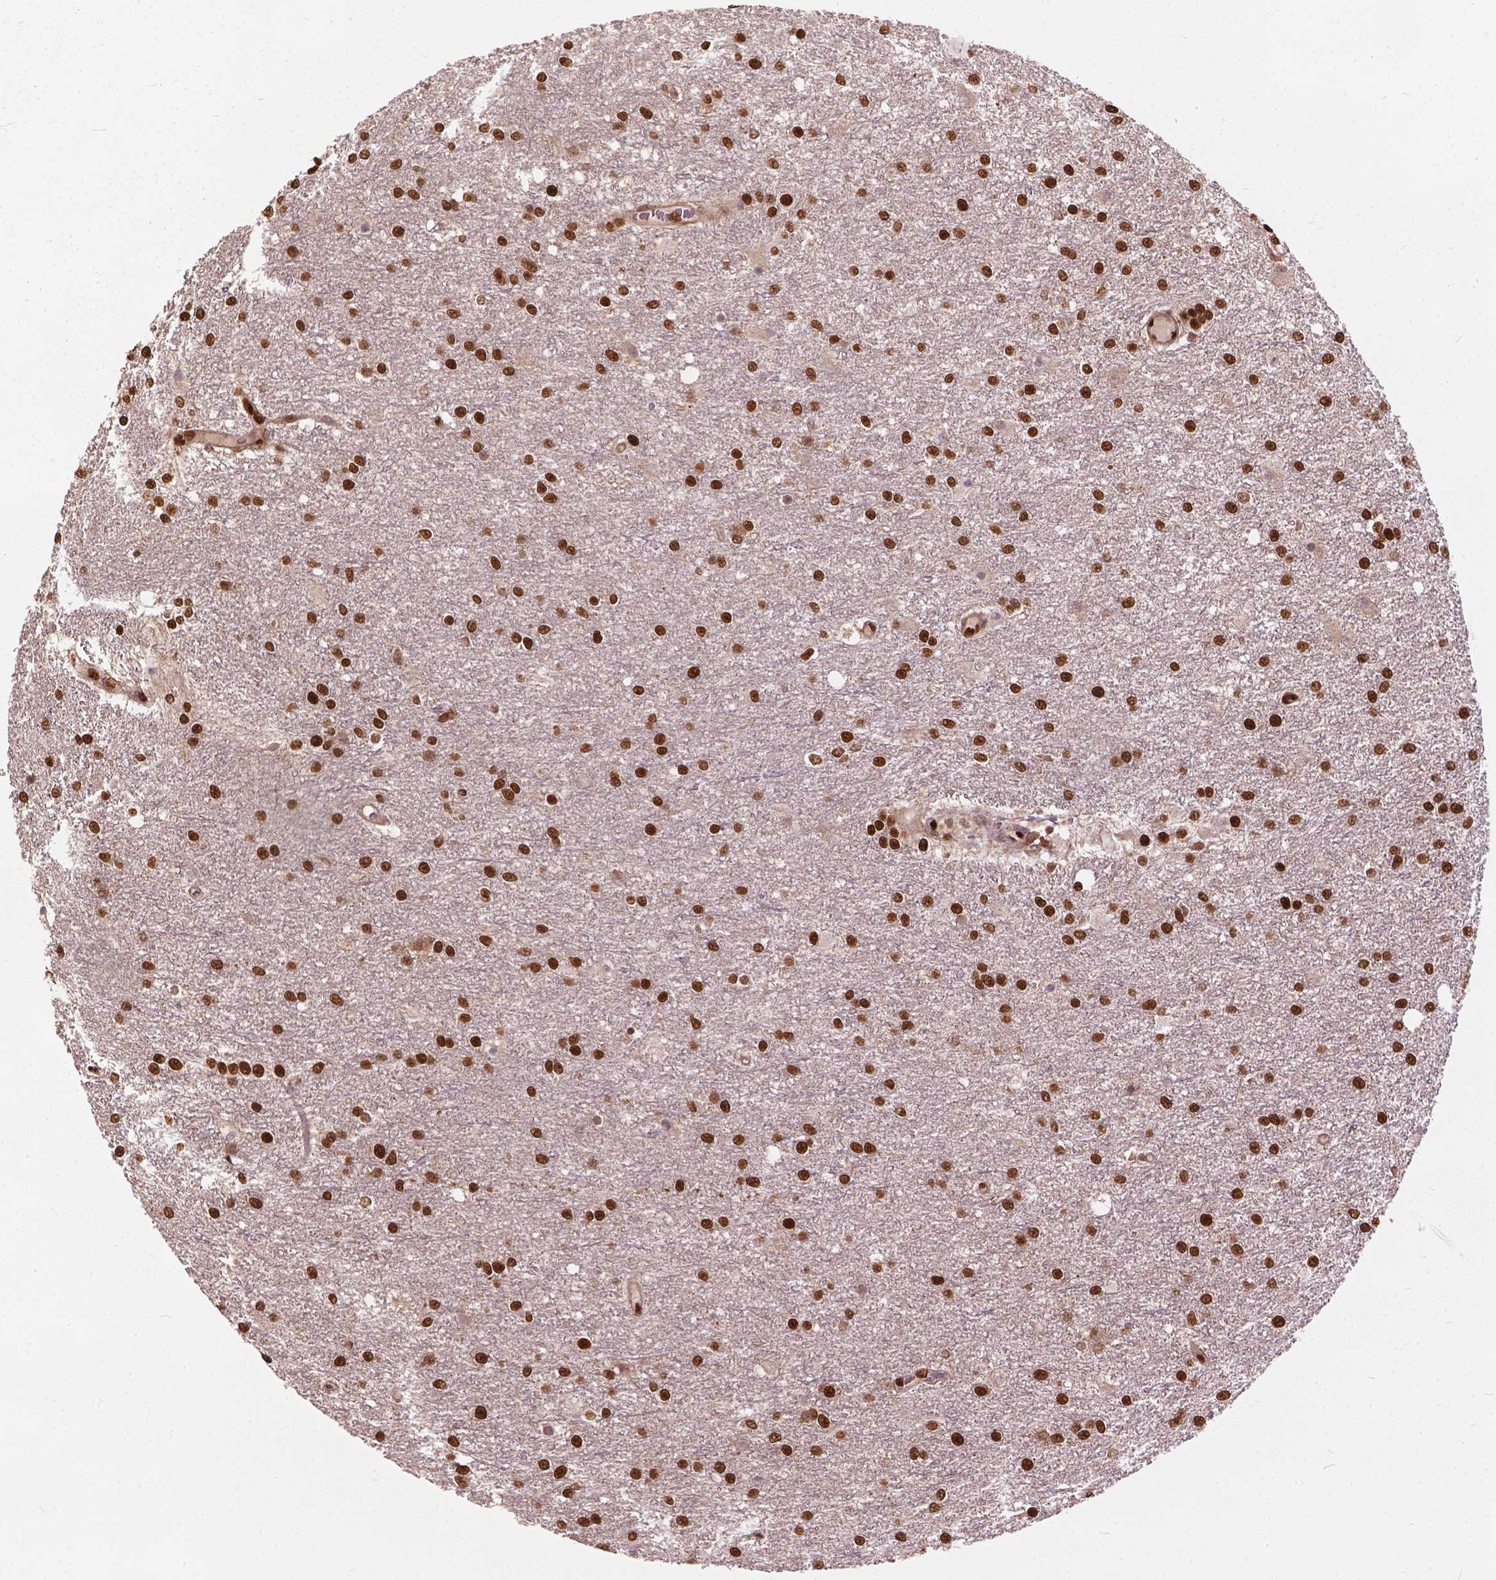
{"staining": {"intensity": "strong", "quantity": ">75%", "location": "nuclear"}, "tissue": "glioma", "cell_type": "Tumor cells", "image_type": "cancer", "snomed": [{"axis": "morphology", "description": "Glioma, malignant, High grade"}, {"axis": "topography", "description": "Brain"}], "caption": "Immunohistochemical staining of glioma exhibits strong nuclear protein staining in approximately >75% of tumor cells.", "gene": "ANP32B", "patient": {"sex": "female", "age": 61}}